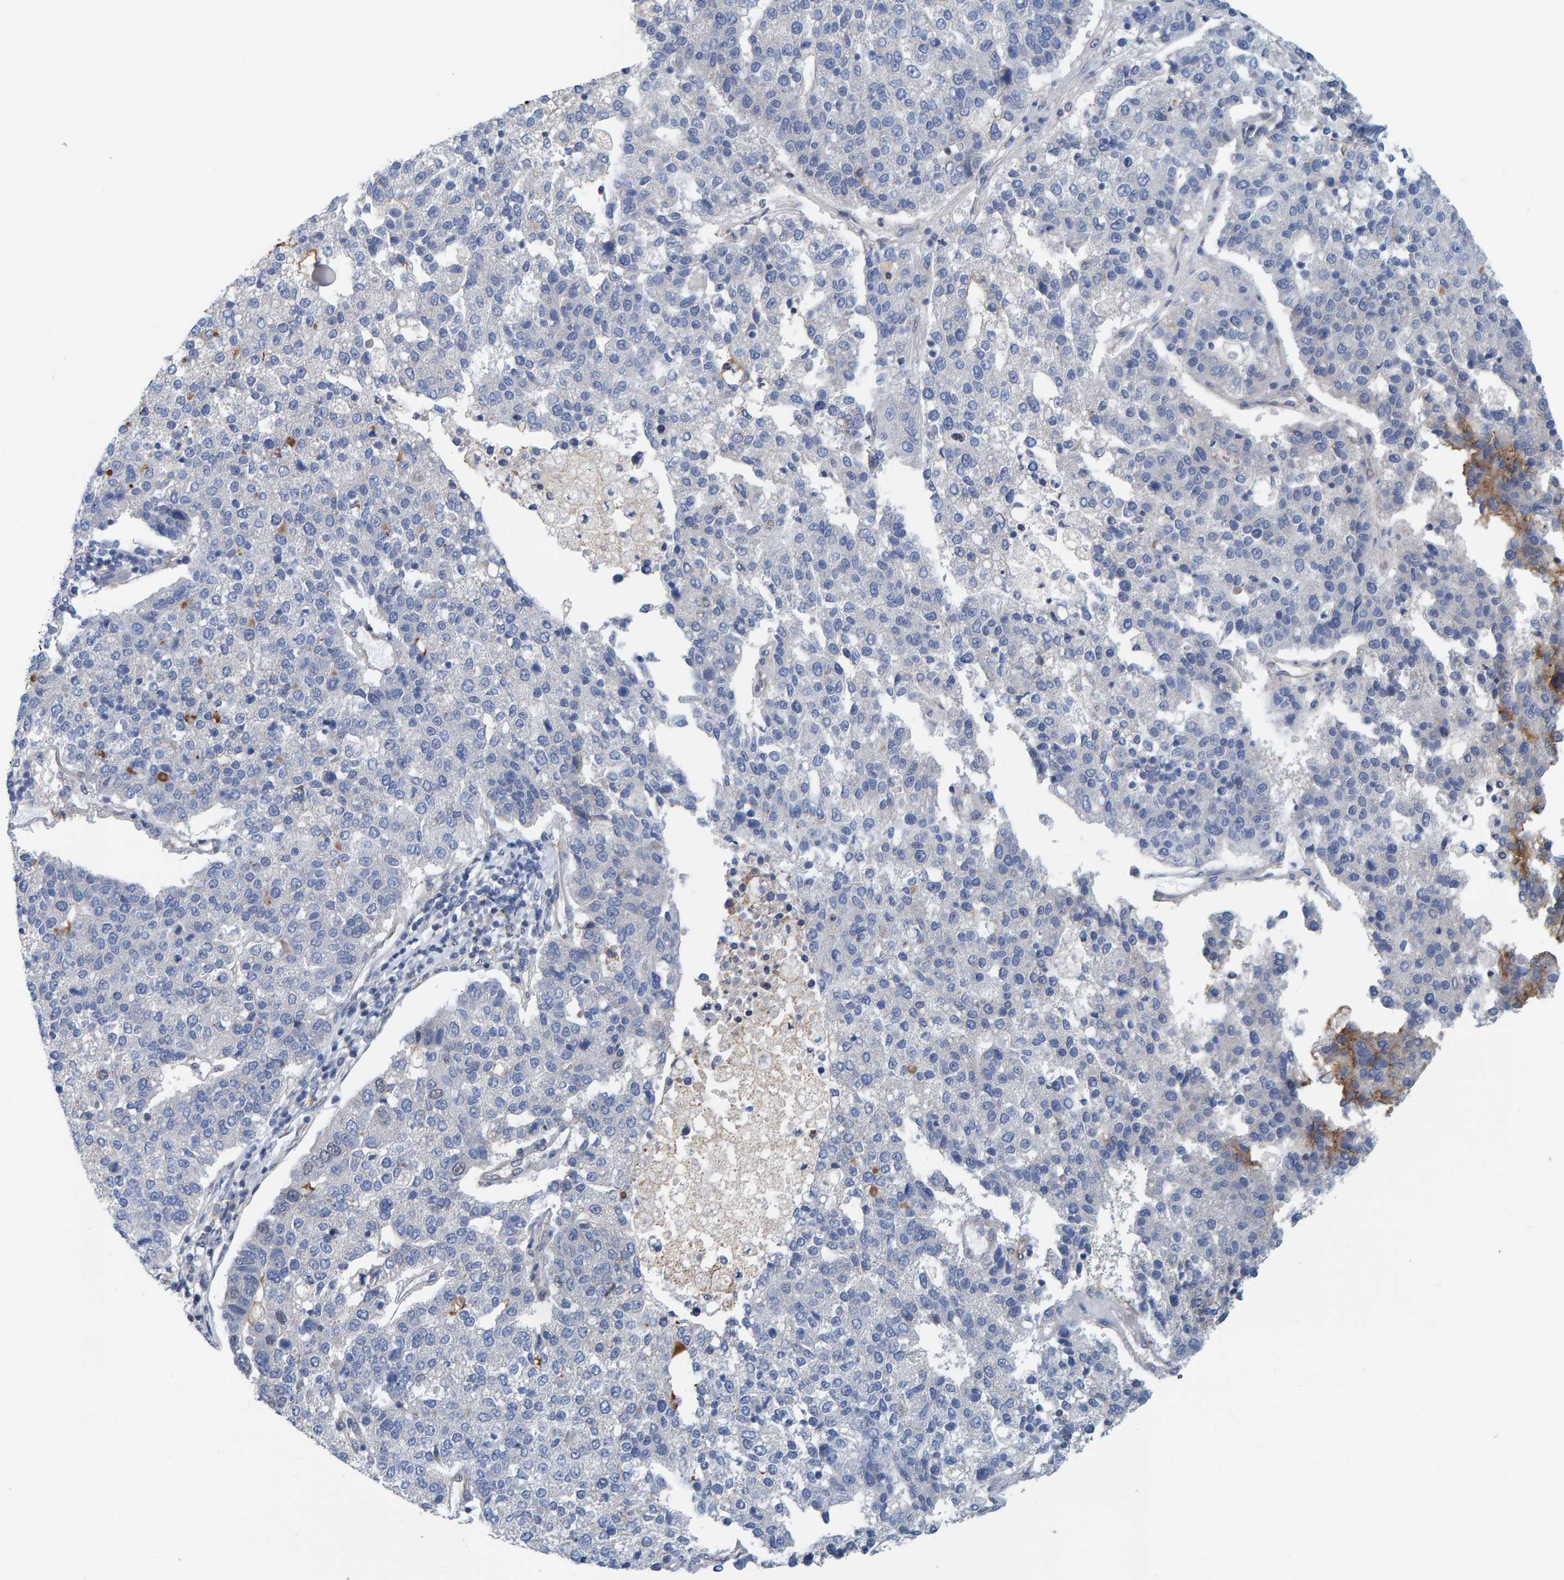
{"staining": {"intensity": "negative", "quantity": "none", "location": "none"}, "tissue": "pancreatic cancer", "cell_type": "Tumor cells", "image_type": "cancer", "snomed": [{"axis": "morphology", "description": "Adenocarcinoma, NOS"}, {"axis": "topography", "description": "Pancreas"}], "caption": "High magnification brightfield microscopy of pancreatic cancer stained with DAB (3,3'-diaminobenzidine) (brown) and counterstained with hematoxylin (blue): tumor cells show no significant staining.", "gene": "SCRN2", "patient": {"sex": "female", "age": 61}}